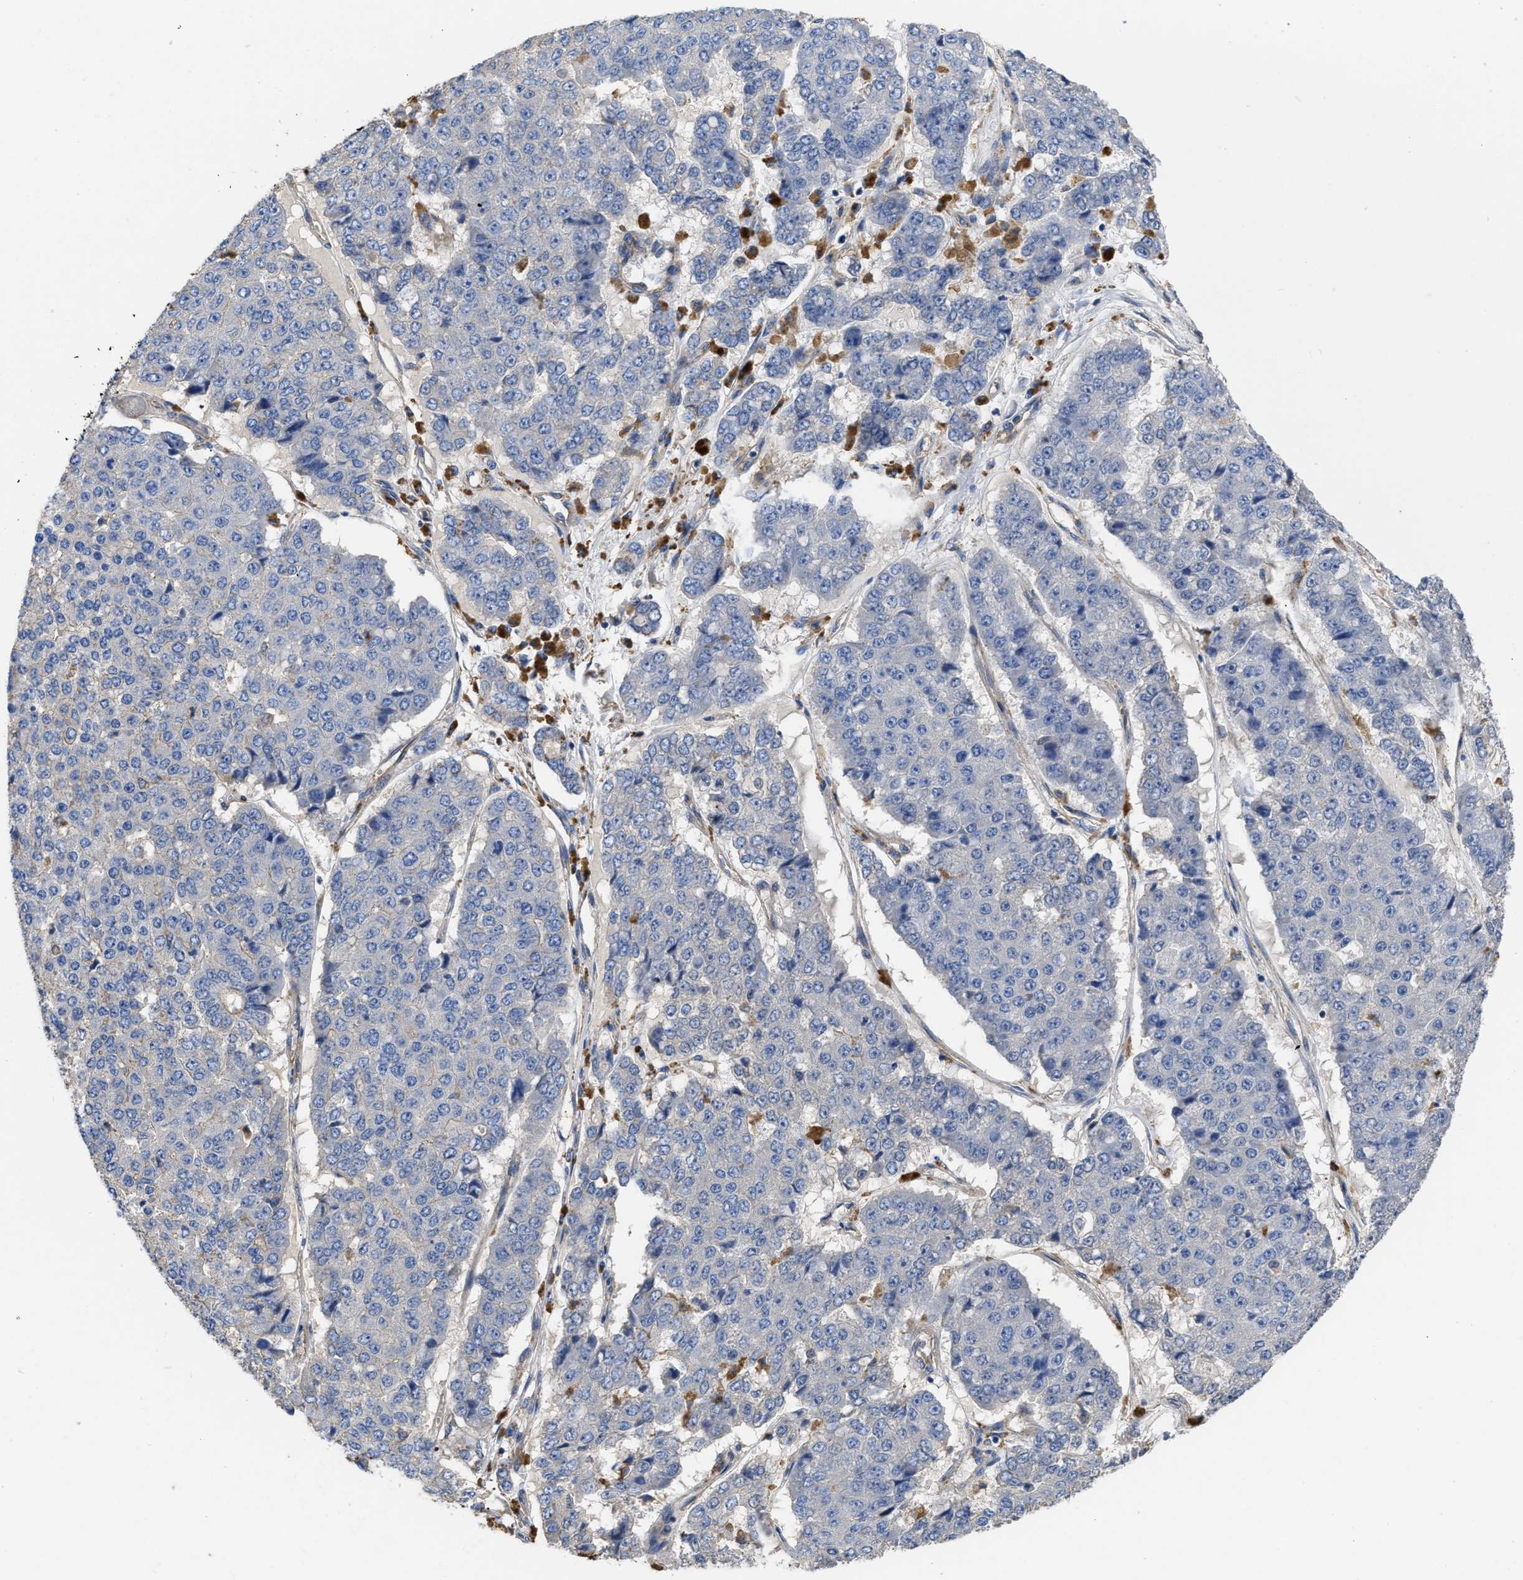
{"staining": {"intensity": "negative", "quantity": "none", "location": "none"}, "tissue": "pancreatic cancer", "cell_type": "Tumor cells", "image_type": "cancer", "snomed": [{"axis": "morphology", "description": "Adenocarcinoma, NOS"}, {"axis": "topography", "description": "Pancreas"}], "caption": "Pancreatic adenocarcinoma was stained to show a protein in brown. There is no significant expression in tumor cells.", "gene": "USP4", "patient": {"sex": "male", "age": 50}}